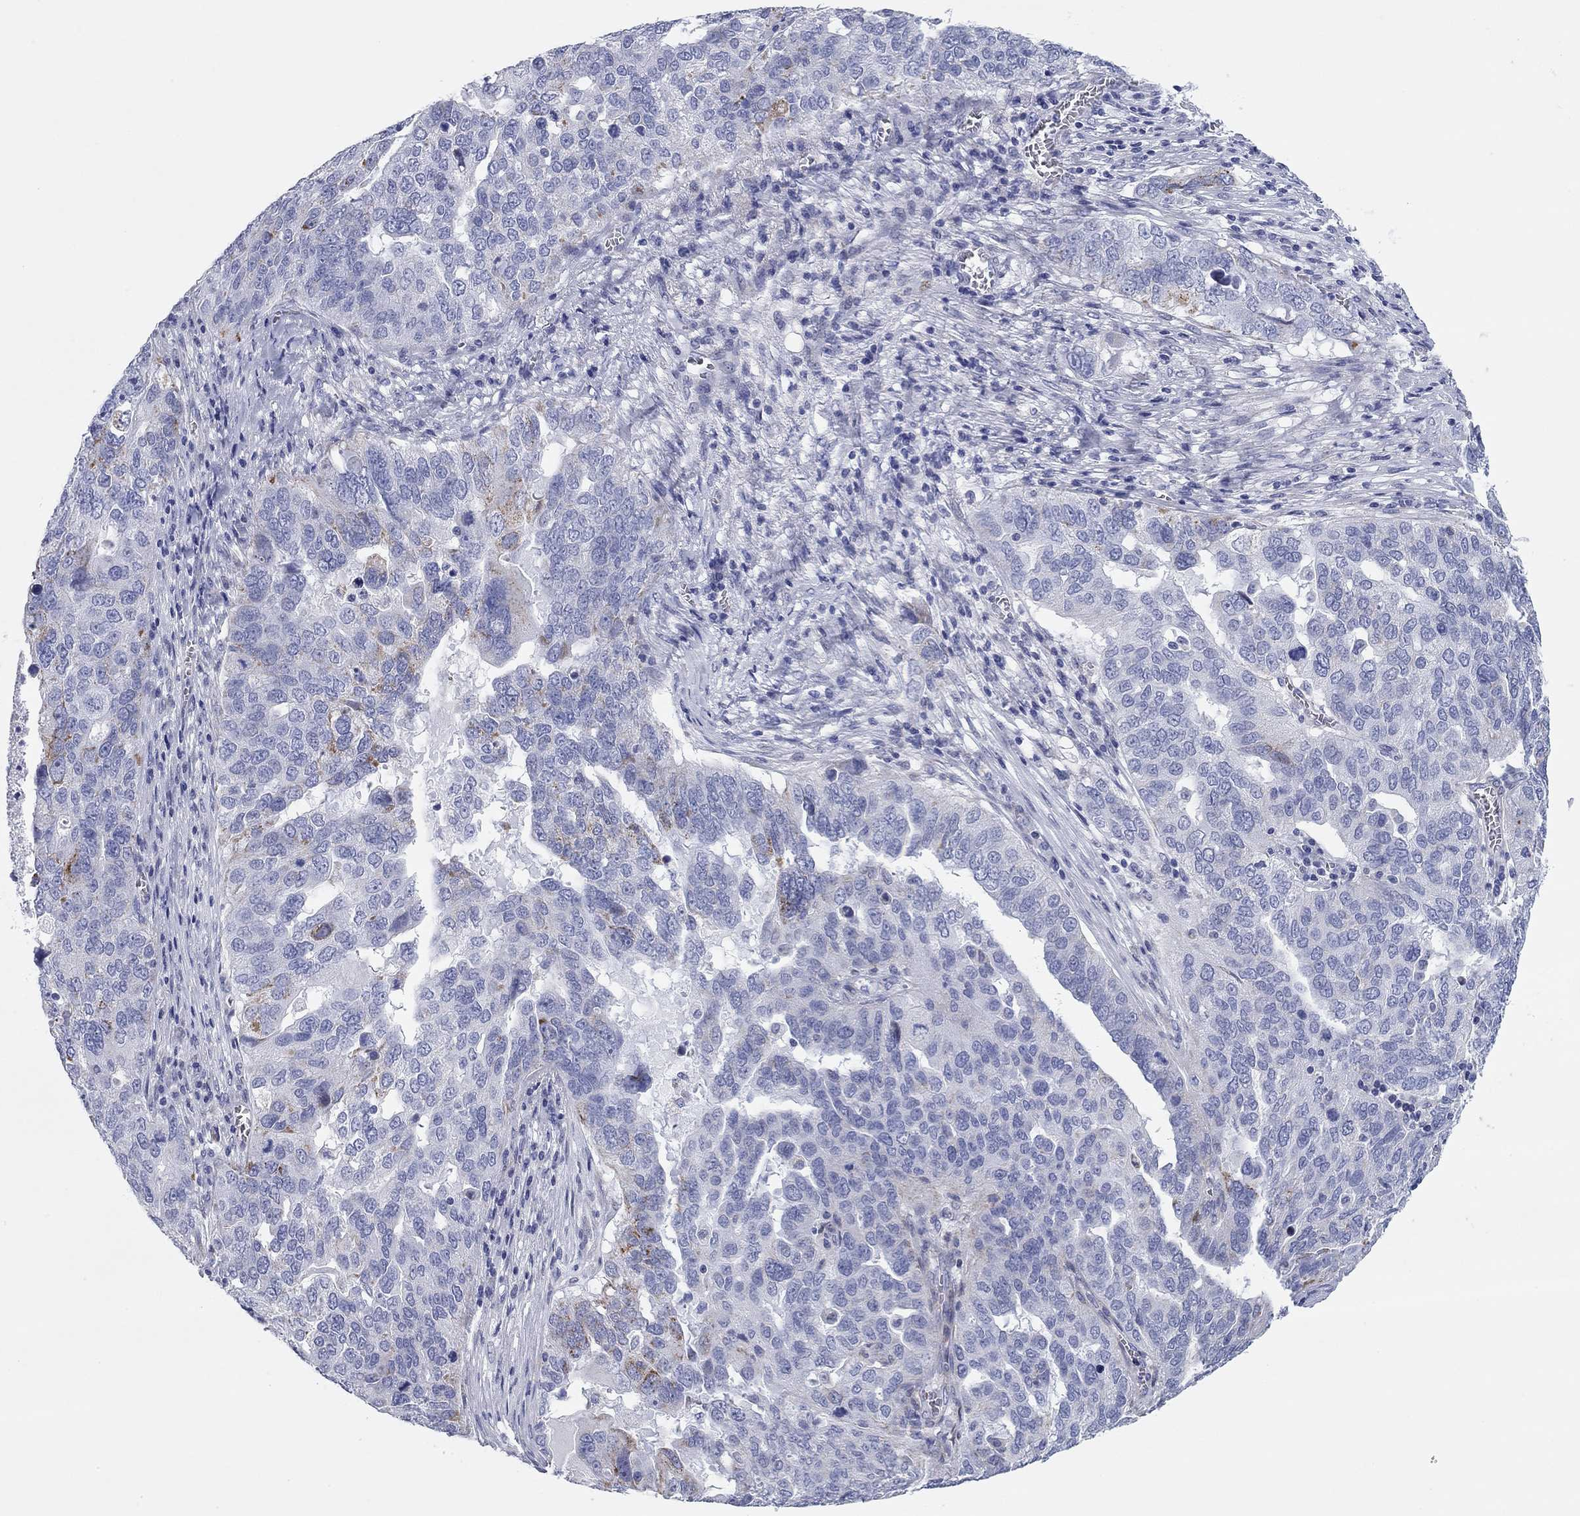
{"staining": {"intensity": "moderate", "quantity": "<25%", "location": "cytoplasmic/membranous"}, "tissue": "ovarian cancer", "cell_type": "Tumor cells", "image_type": "cancer", "snomed": [{"axis": "morphology", "description": "Carcinoma, endometroid"}, {"axis": "topography", "description": "Soft tissue"}, {"axis": "topography", "description": "Ovary"}], "caption": "Brown immunohistochemical staining in ovarian cancer (endometroid carcinoma) exhibits moderate cytoplasmic/membranous positivity in approximately <25% of tumor cells.", "gene": "CHI3L2", "patient": {"sex": "female", "age": 52}}